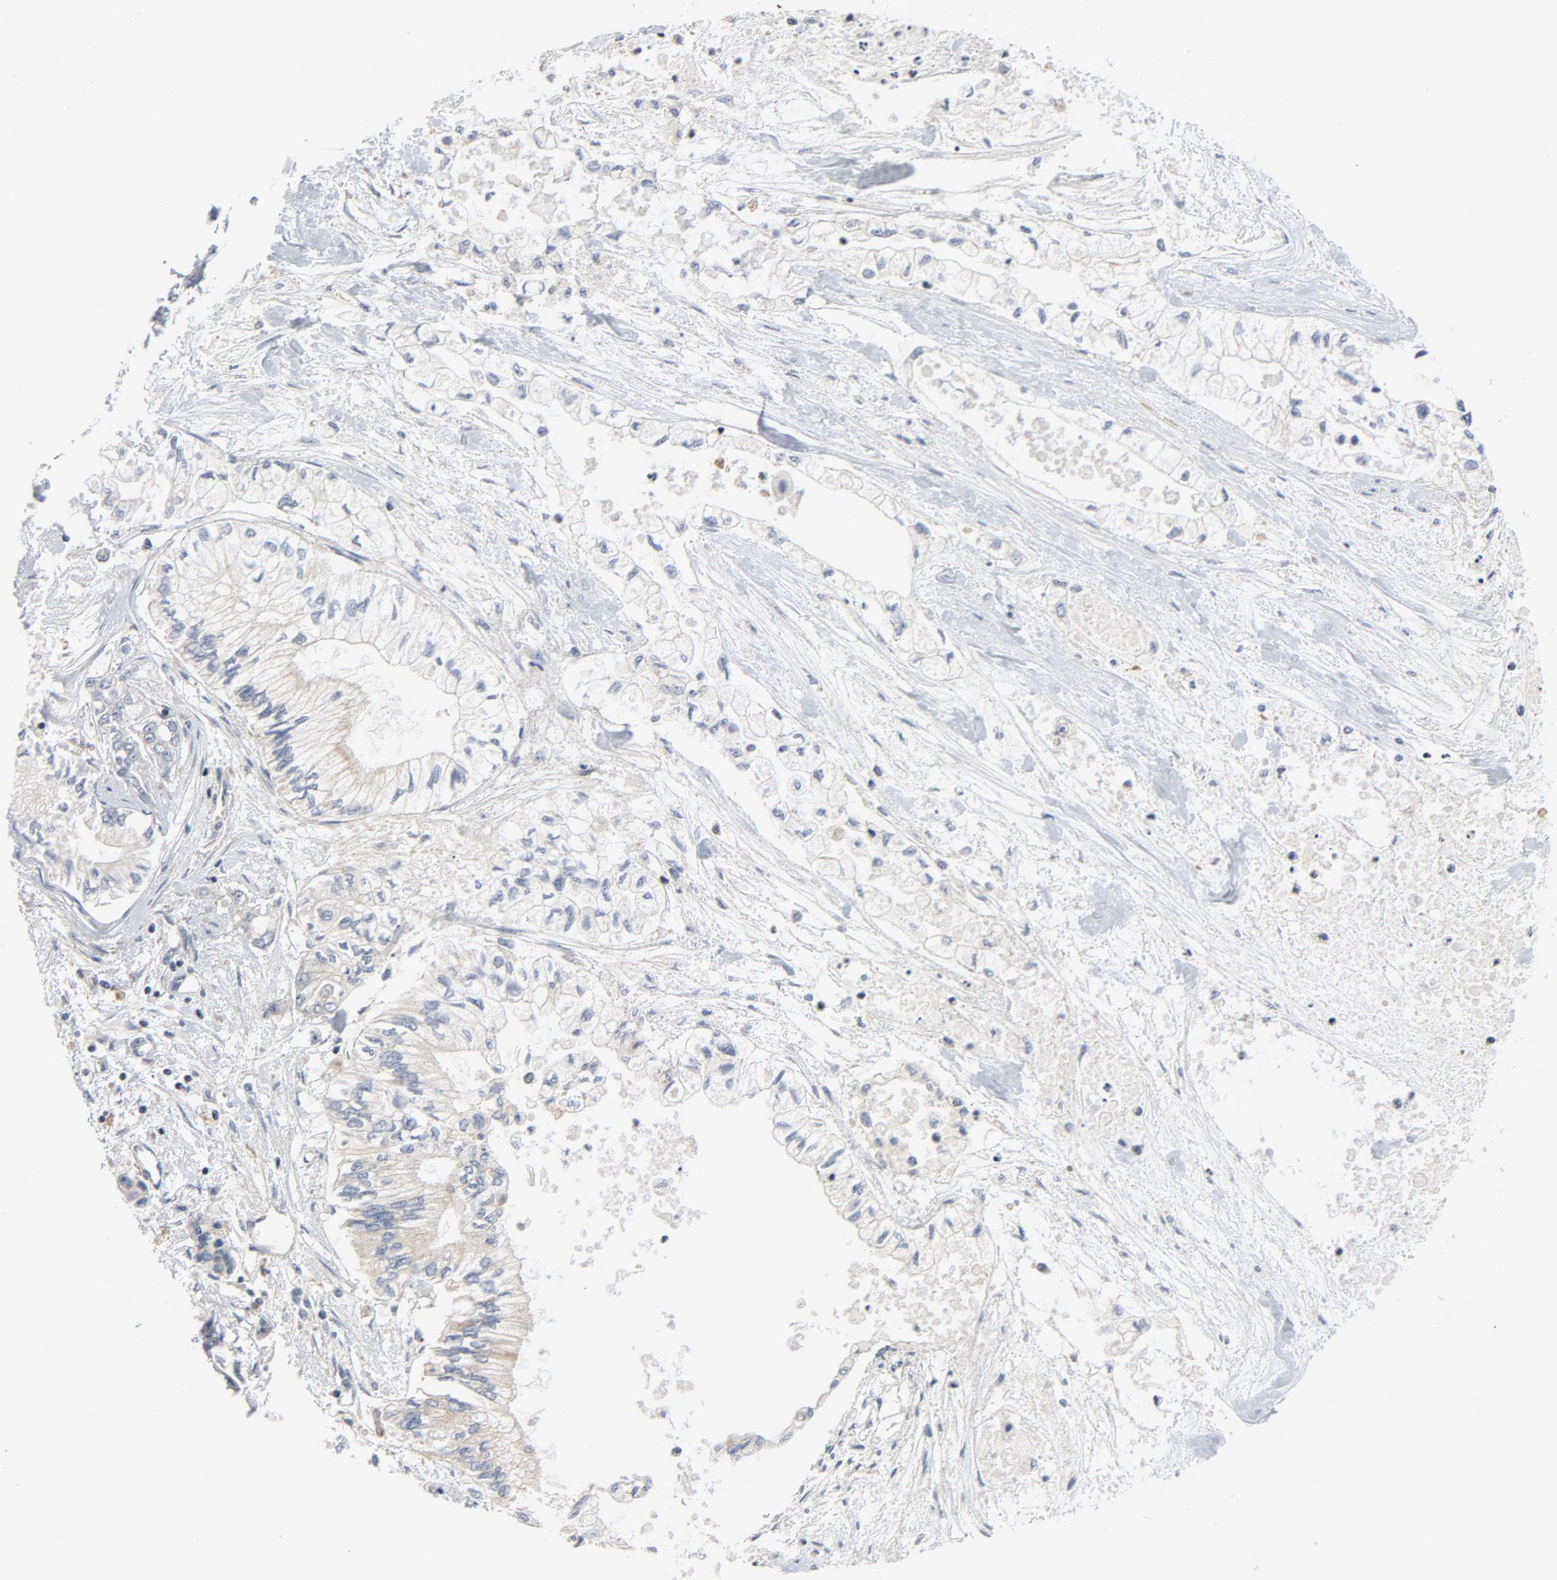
{"staining": {"intensity": "weak", "quantity": "<25%", "location": "nuclear"}, "tissue": "pancreatic cancer", "cell_type": "Tumor cells", "image_type": "cancer", "snomed": [{"axis": "morphology", "description": "Adenocarcinoma, NOS"}, {"axis": "topography", "description": "Pancreas"}], "caption": "The photomicrograph reveals no significant positivity in tumor cells of adenocarcinoma (pancreatic). Brightfield microscopy of immunohistochemistry (IHC) stained with DAB (brown) and hematoxylin (blue), captured at high magnification.", "gene": "C14orf119", "patient": {"sex": "male", "age": 79}}